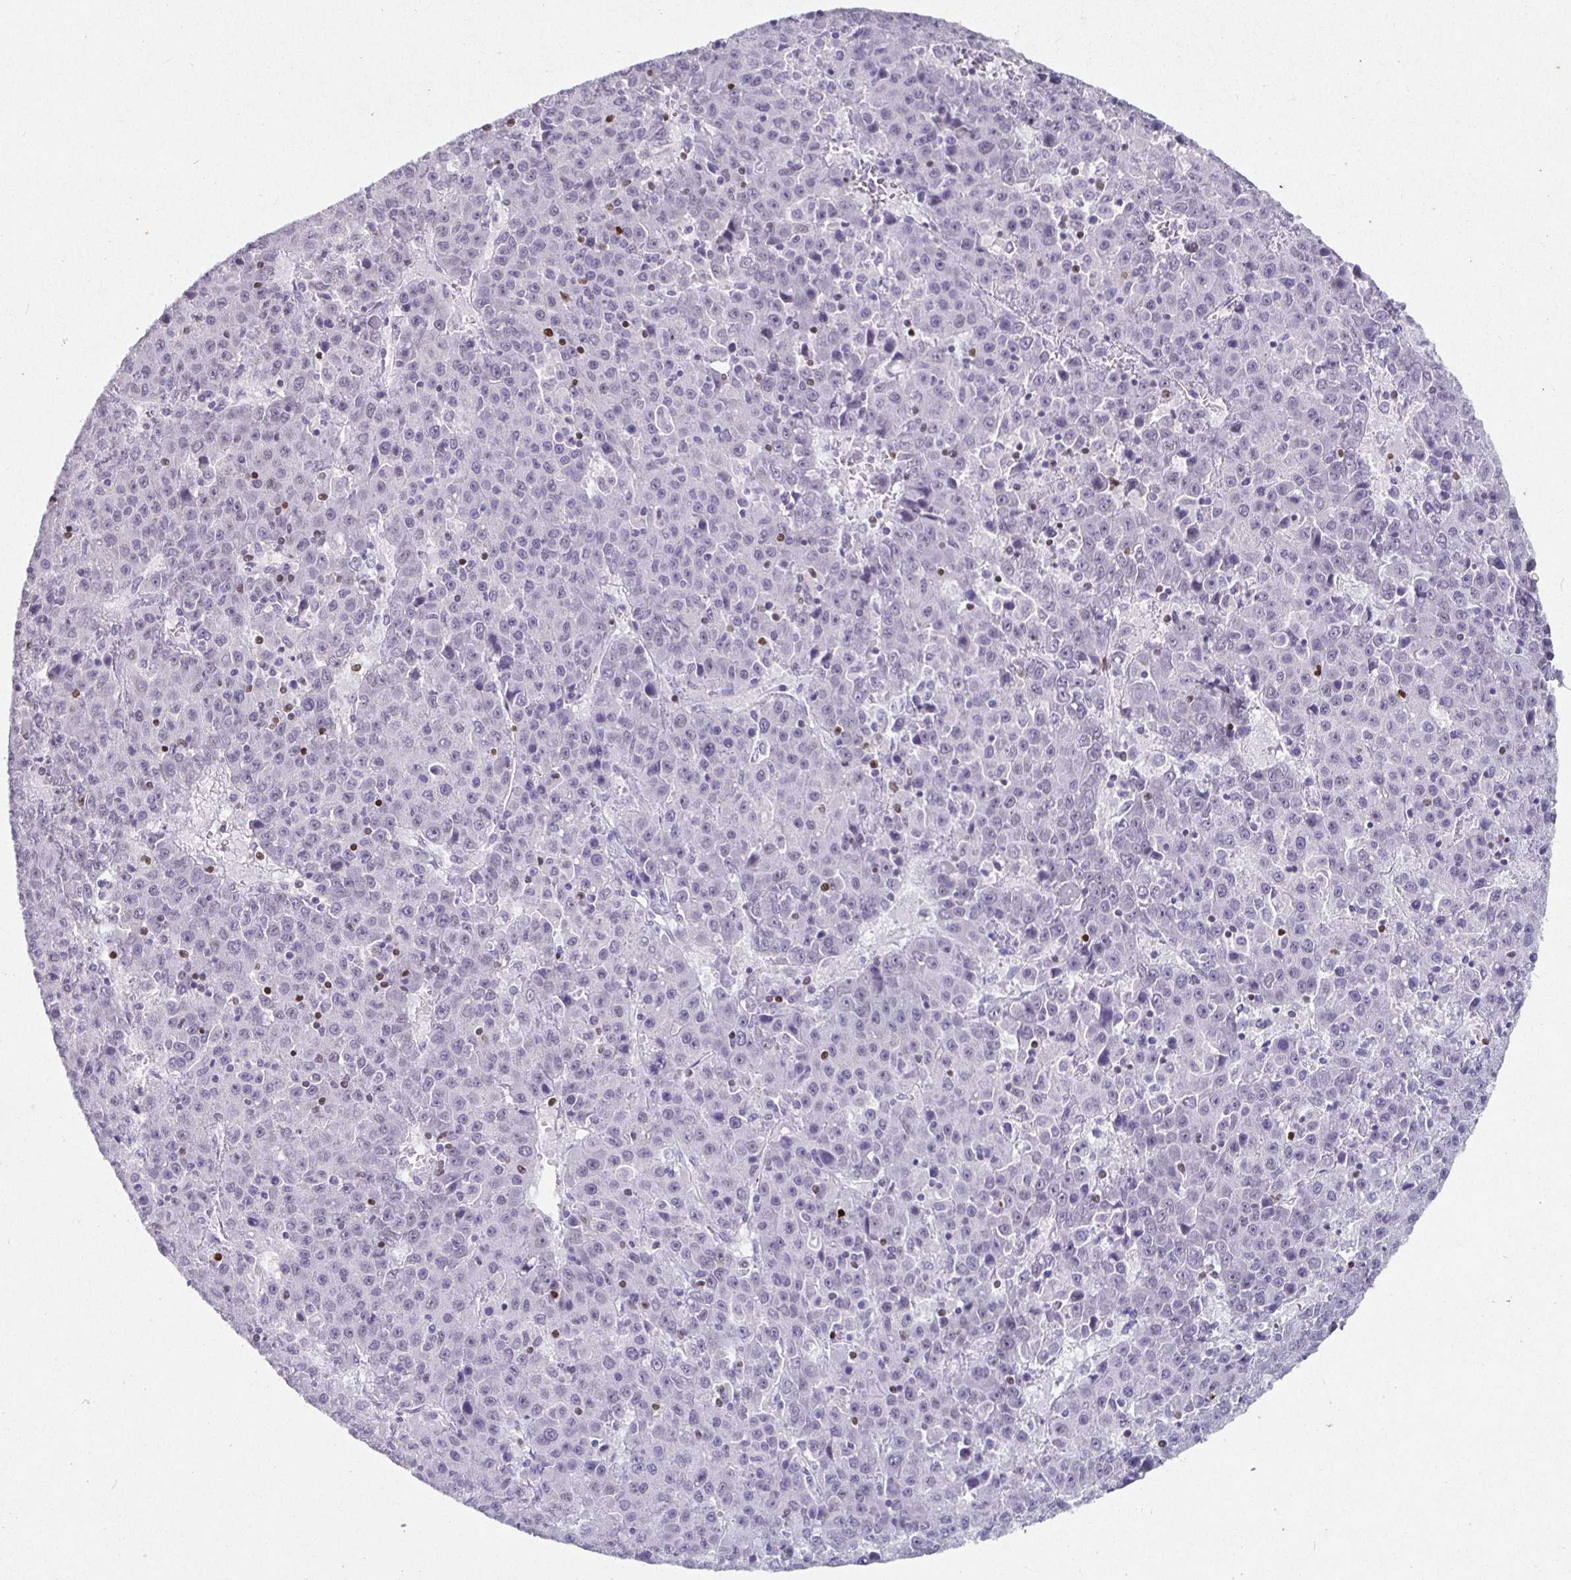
{"staining": {"intensity": "negative", "quantity": "none", "location": "none"}, "tissue": "liver cancer", "cell_type": "Tumor cells", "image_type": "cancer", "snomed": [{"axis": "morphology", "description": "Carcinoma, Hepatocellular, NOS"}, {"axis": "topography", "description": "Liver"}], "caption": "This is an immunohistochemistry (IHC) photomicrograph of hepatocellular carcinoma (liver). There is no positivity in tumor cells.", "gene": "SATB1", "patient": {"sex": "female", "age": 53}}